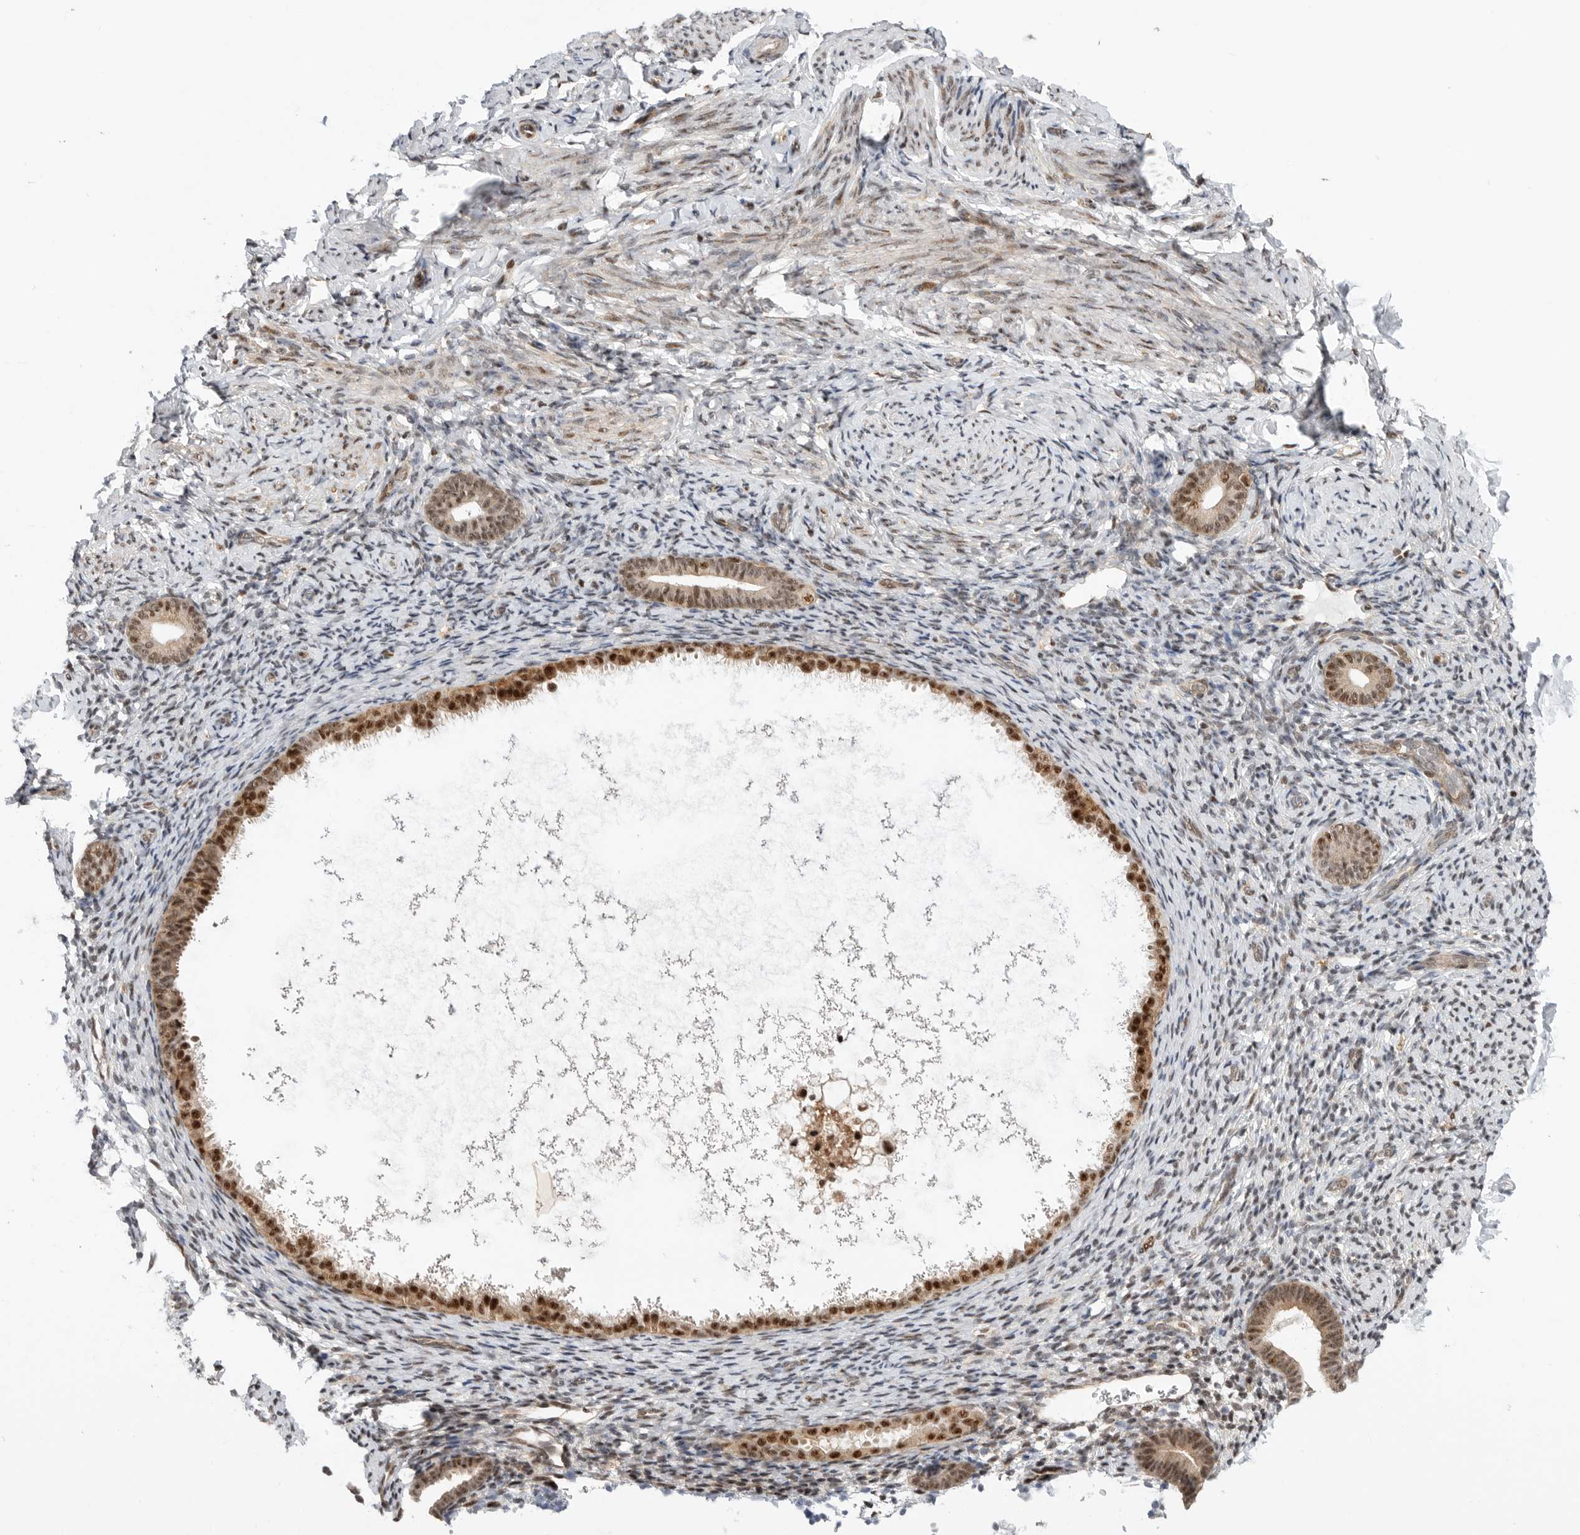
{"staining": {"intensity": "moderate", "quantity": ">75%", "location": "nuclear"}, "tissue": "endometrium", "cell_type": "Cells in endometrial stroma", "image_type": "normal", "snomed": [{"axis": "morphology", "description": "Normal tissue, NOS"}, {"axis": "topography", "description": "Endometrium"}], "caption": "Immunohistochemical staining of benign human endometrium demonstrates moderate nuclear protein positivity in about >75% of cells in endometrial stroma.", "gene": "GPATCH2", "patient": {"sex": "female", "age": 51}}